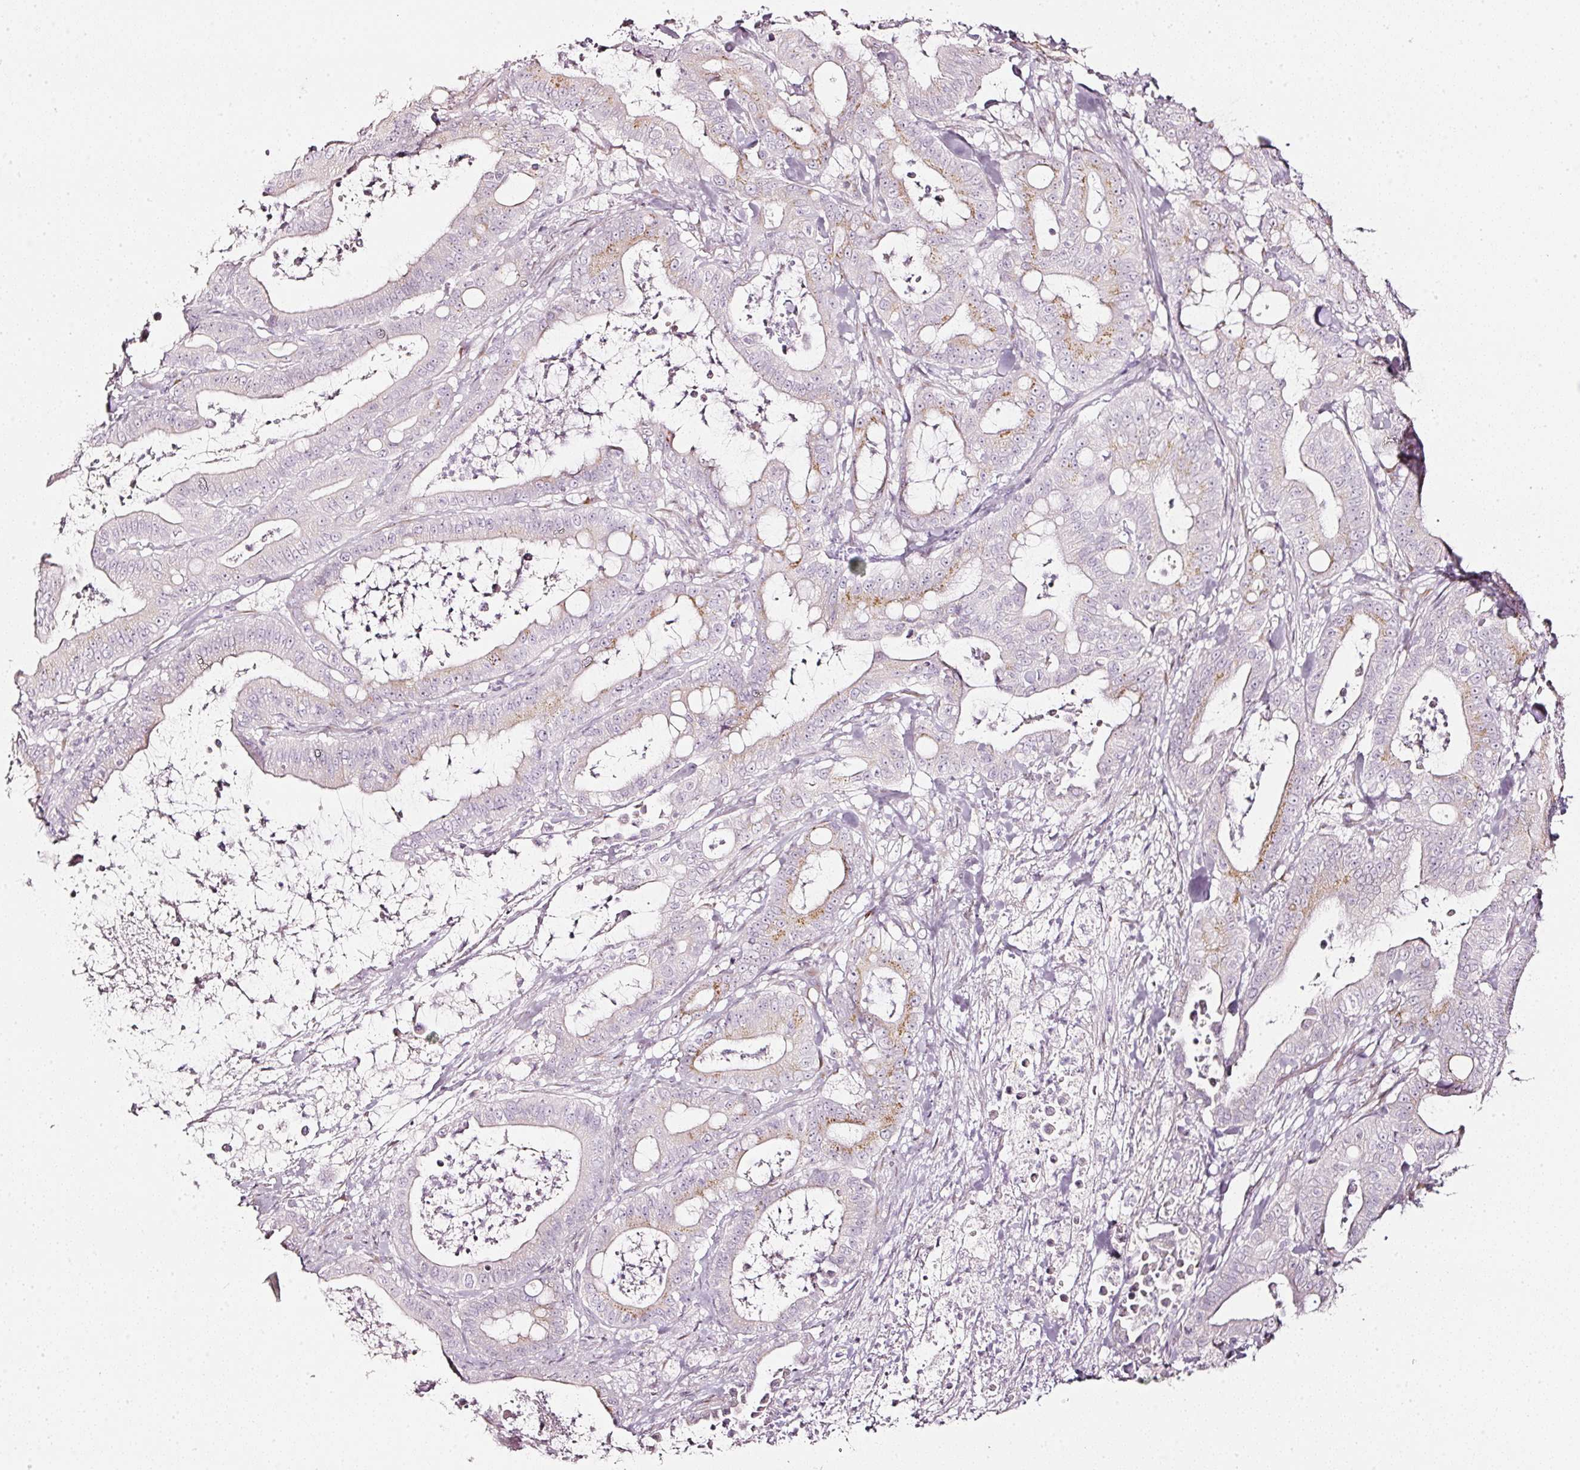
{"staining": {"intensity": "weak", "quantity": "<25%", "location": "cytoplasmic/membranous"}, "tissue": "pancreatic cancer", "cell_type": "Tumor cells", "image_type": "cancer", "snomed": [{"axis": "morphology", "description": "Adenocarcinoma, NOS"}, {"axis": "topography", "description": "Pancreas"}], "caption": "The photomicrograph shows no staining of tumor cells in pancreatic cancer (adenocarcinoma).", "gene": "SDF4", "patient": {"sex": "male", "age": 71}}